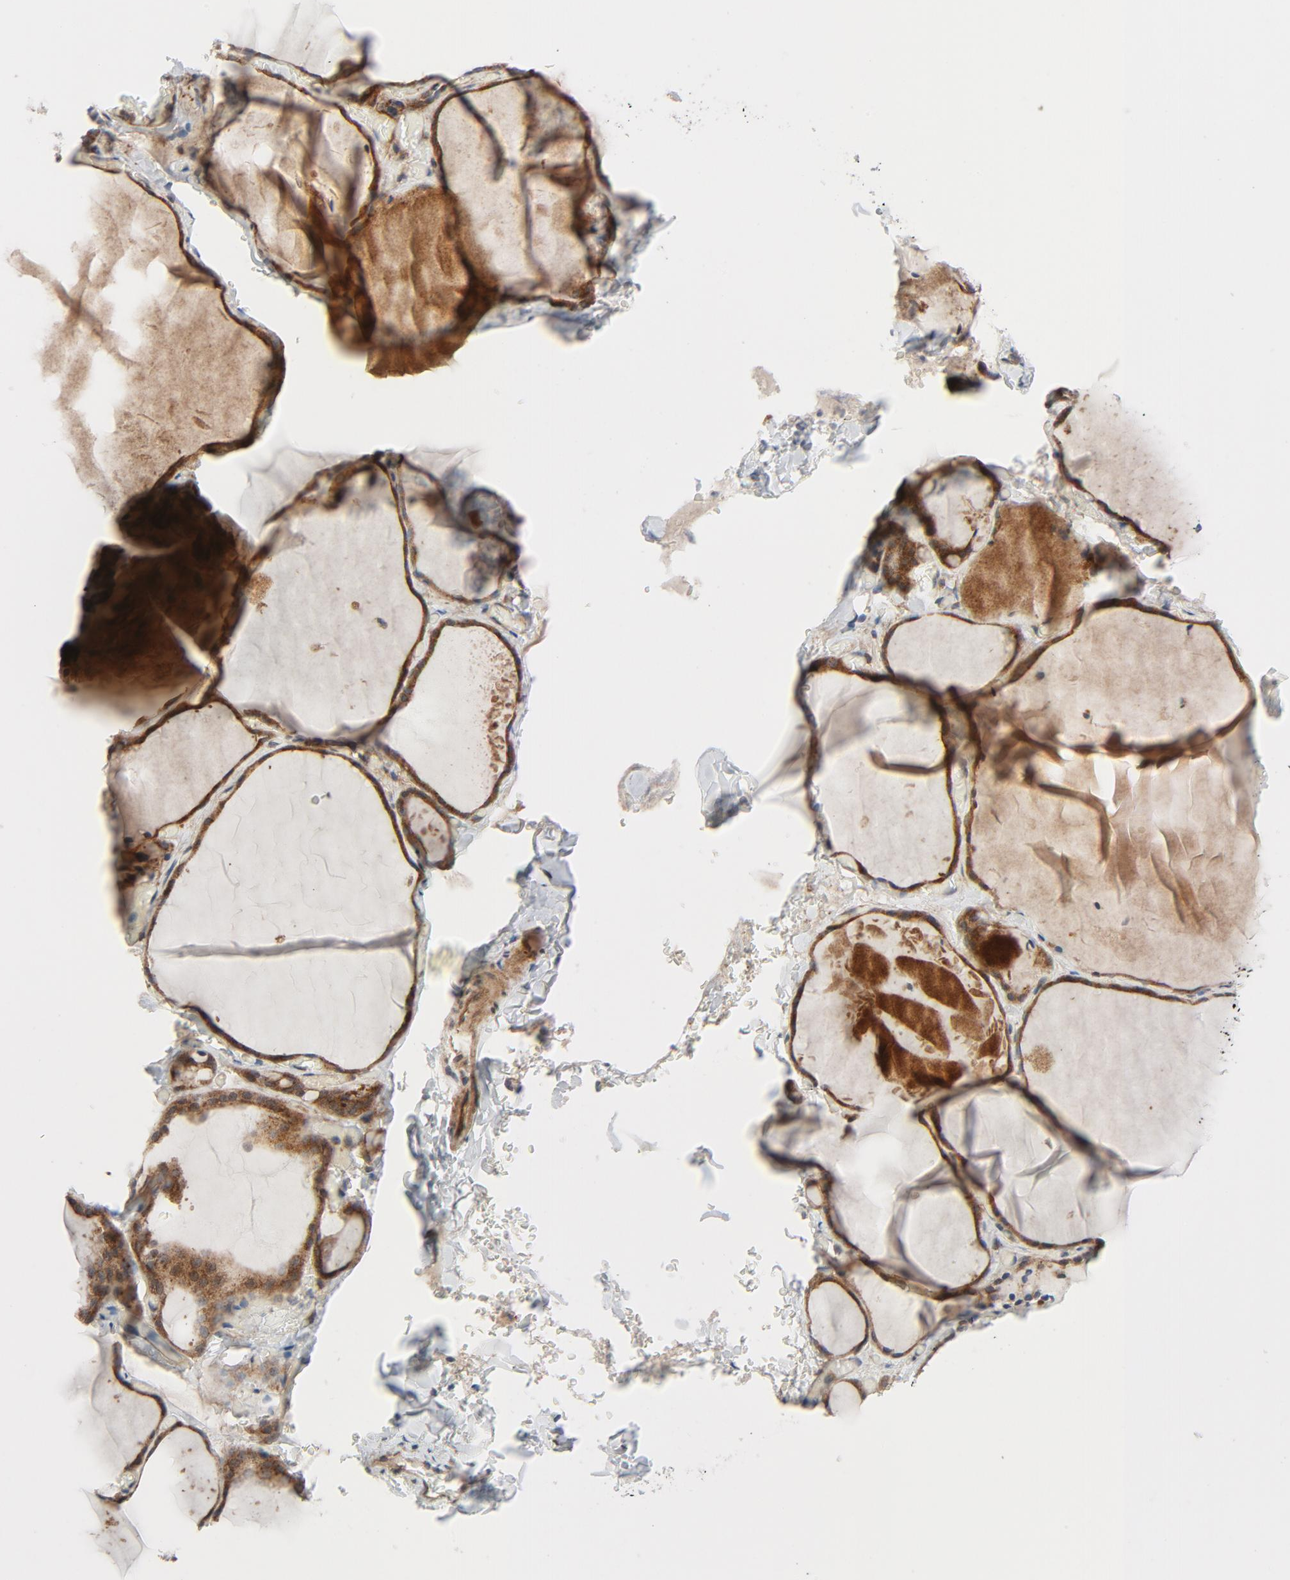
{"staining": {"intensity": "moderate", "quantity": ">75%", "location": "cytoplasmic/membranous"}, "tissue": "thyroid gland", "cell_type": "Glandular cells", "image_type": "normal", "snomed": [{"axis": "morphology", "description": "Normal tissue, NOS"}, {"axis": "topography", "description": "Thyroid gland"}], "caption": "Immunohistochemistry photomicrograph of benign thyroid gland stained for a protein (brown), which exhibits medium levels of moderate cytoplasmic/membranous staining in approximately >75% of glandular cells.", "gene": "TSG101", "patient": {"sex": "female", "age": 22}}